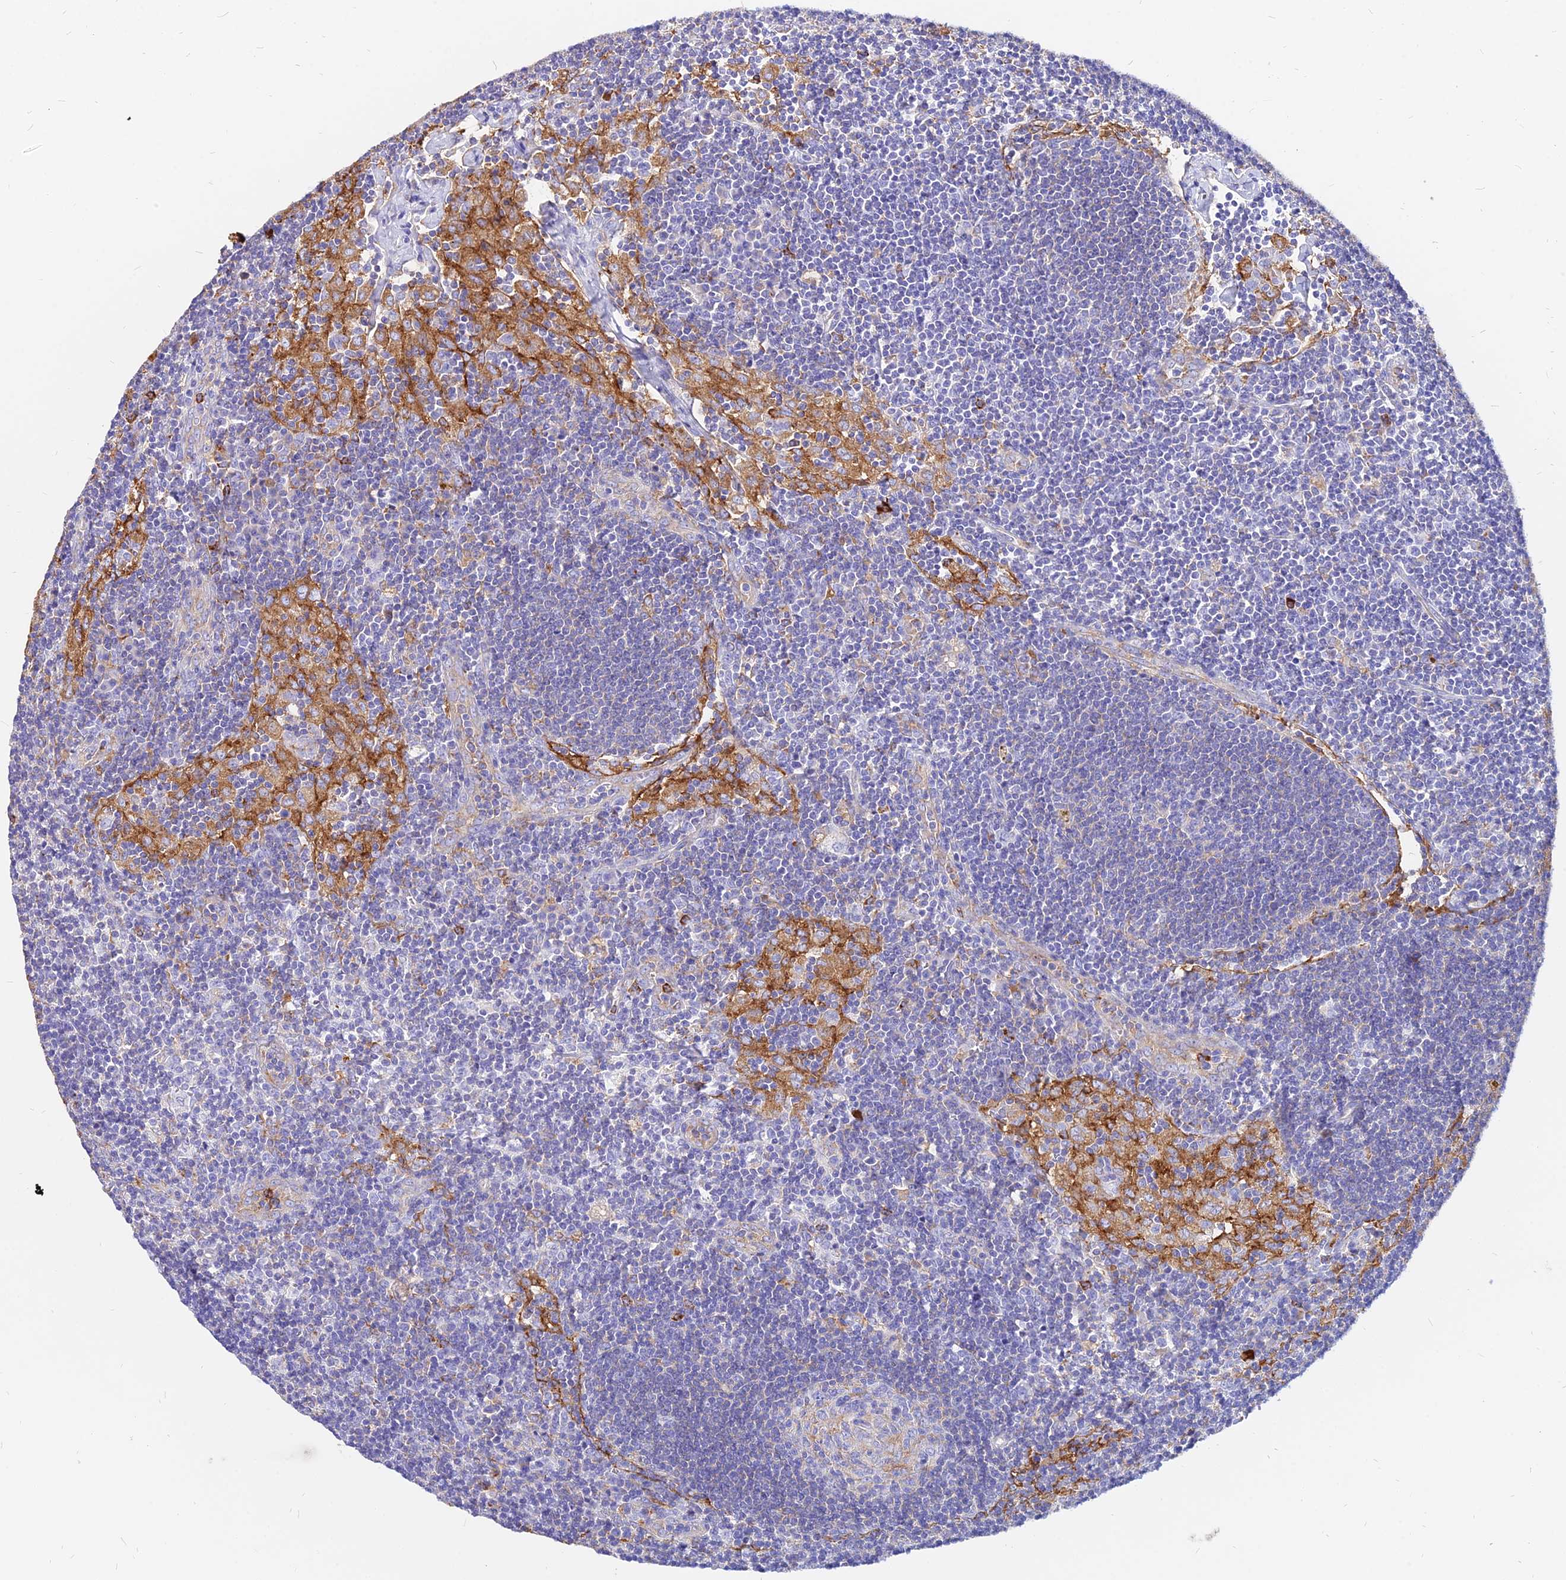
{"staining": {"intensity": "negative", "quantity": "none", "location": "none"}, "tissue": "lymph node", "cell_type": "Germinal center cells", "image_type": "normal", "snomed": [{"axis": "morphology", "description": "Normal tissue, NOS"}, {"axis": "topography", "description": "Lymph node"}], "caption": "Histopathology image shows no significant protein staining in germinal center cells of normal lymph node.", "gene": "AGTRAP", "patient": {"sex": "male", "age": 24}}